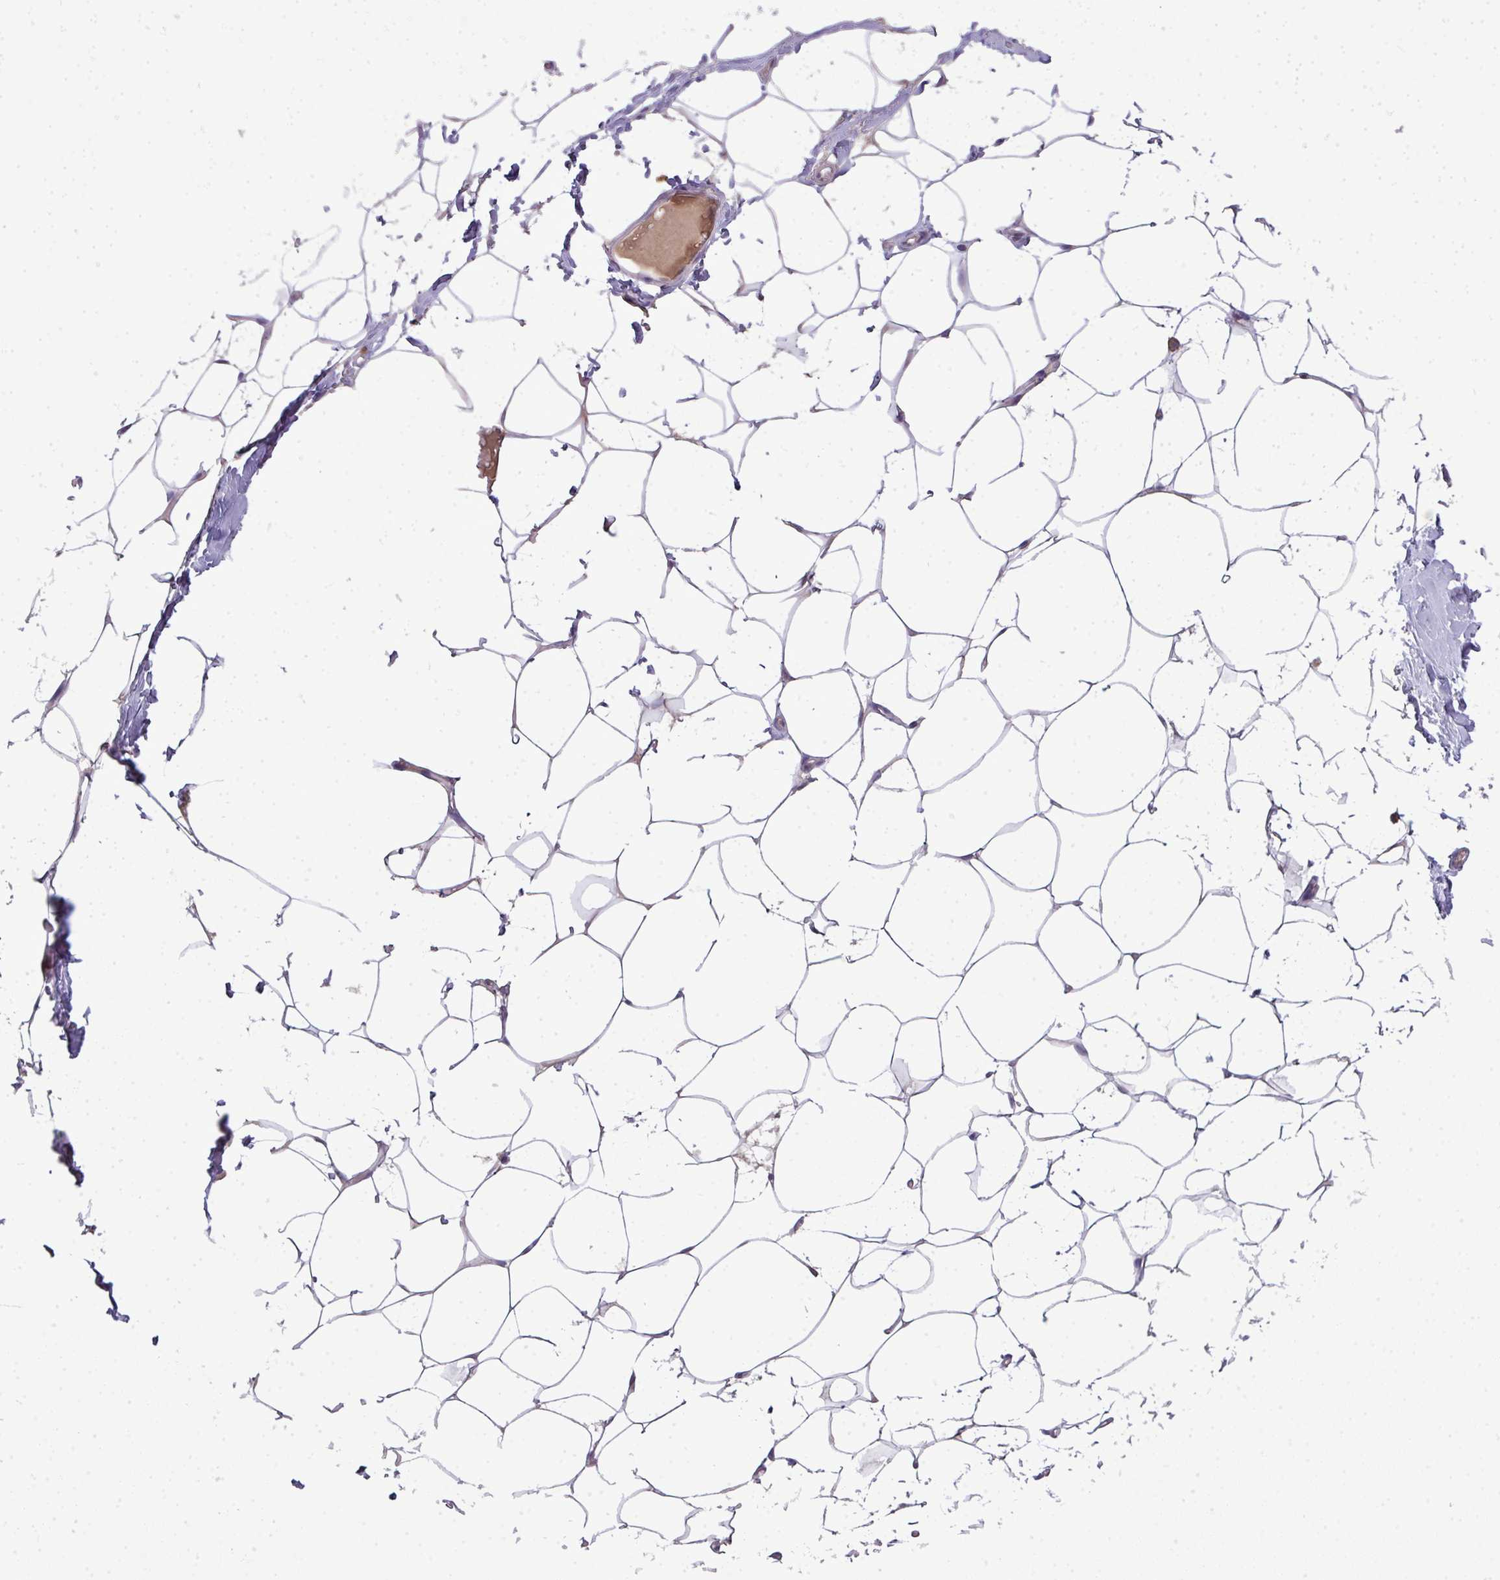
{"staining": {"intensity": "negative", "quantity": "none", "location": "none"}, "tissue": "breast", "cell_type": "Adipocytes", "image_type": "normal", "snomed": [{"axis": "morphology", "description": "Normal tissue, NOS"}, {"axis": "topography", "description": "Breast"}], "caption": "This is an IHC micrograph of normal human breast. There is no staining in adipocytes.", "gene": "STAT5A", "patient": {"sex": "female", "age": 27}}